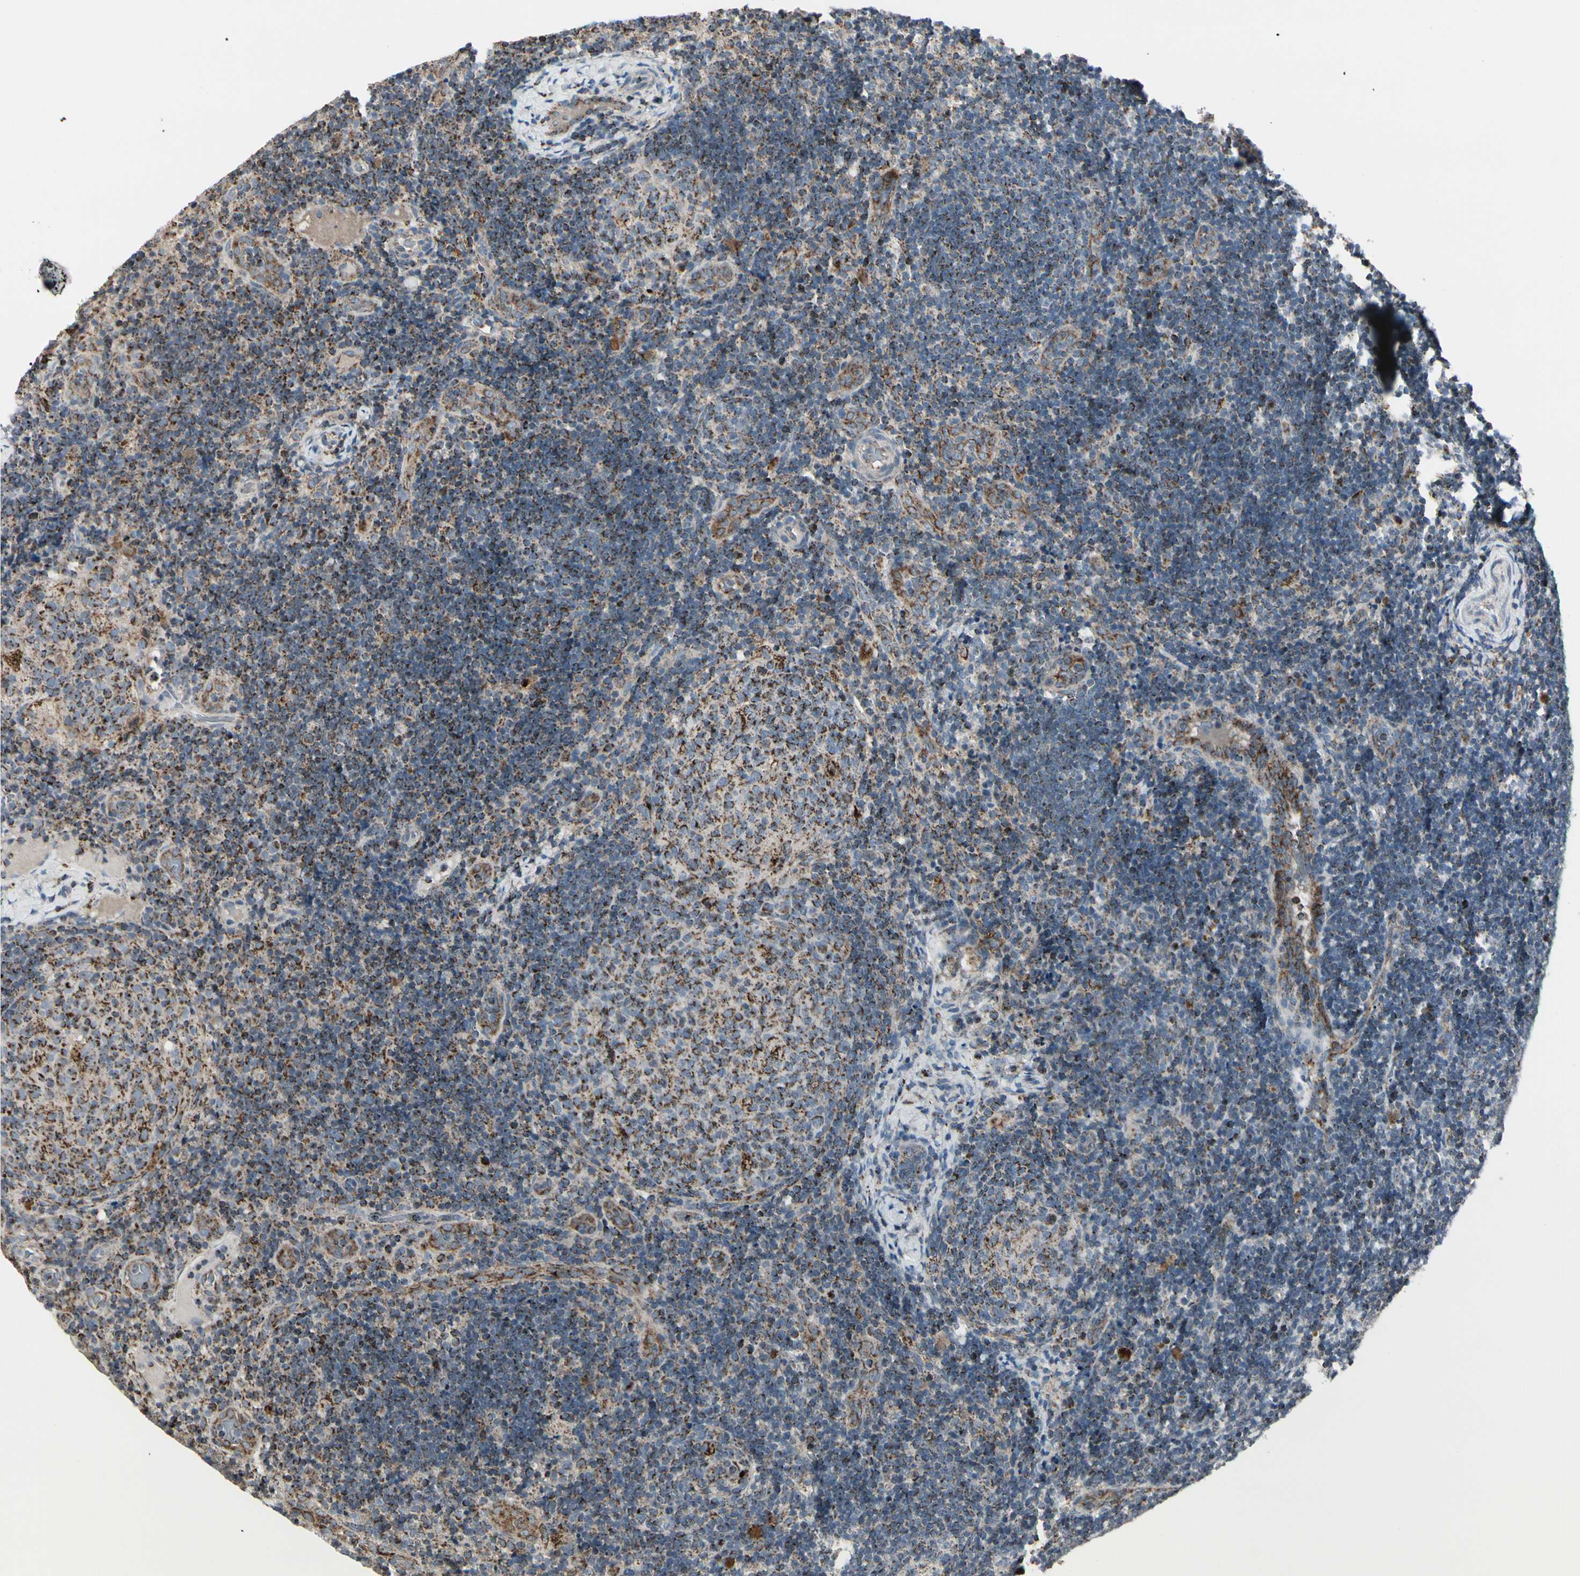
{"staining": {"intensity": "strong", "quantity": ">75%", "location": "cytoplasmic/membranous"}, "tissue": "lymph node", "cell_type": "Germinal center cells", "image_type": "normal", "snomed": [{"axis": "morphology", "description": "Normal tissue, NOS"}, {"axis": "topography", "description": "Lymph node"}], "caption": "DAB immunohistochemical staining of benign lymph node shows strong cytoplasmic/membranous protein positivity in approximately >75% of germinal center cells. (IHC, brightfield microscopy, high magnification).", "gene": "TMEM176A", "patient": {"sex": "female", "age": 14}}